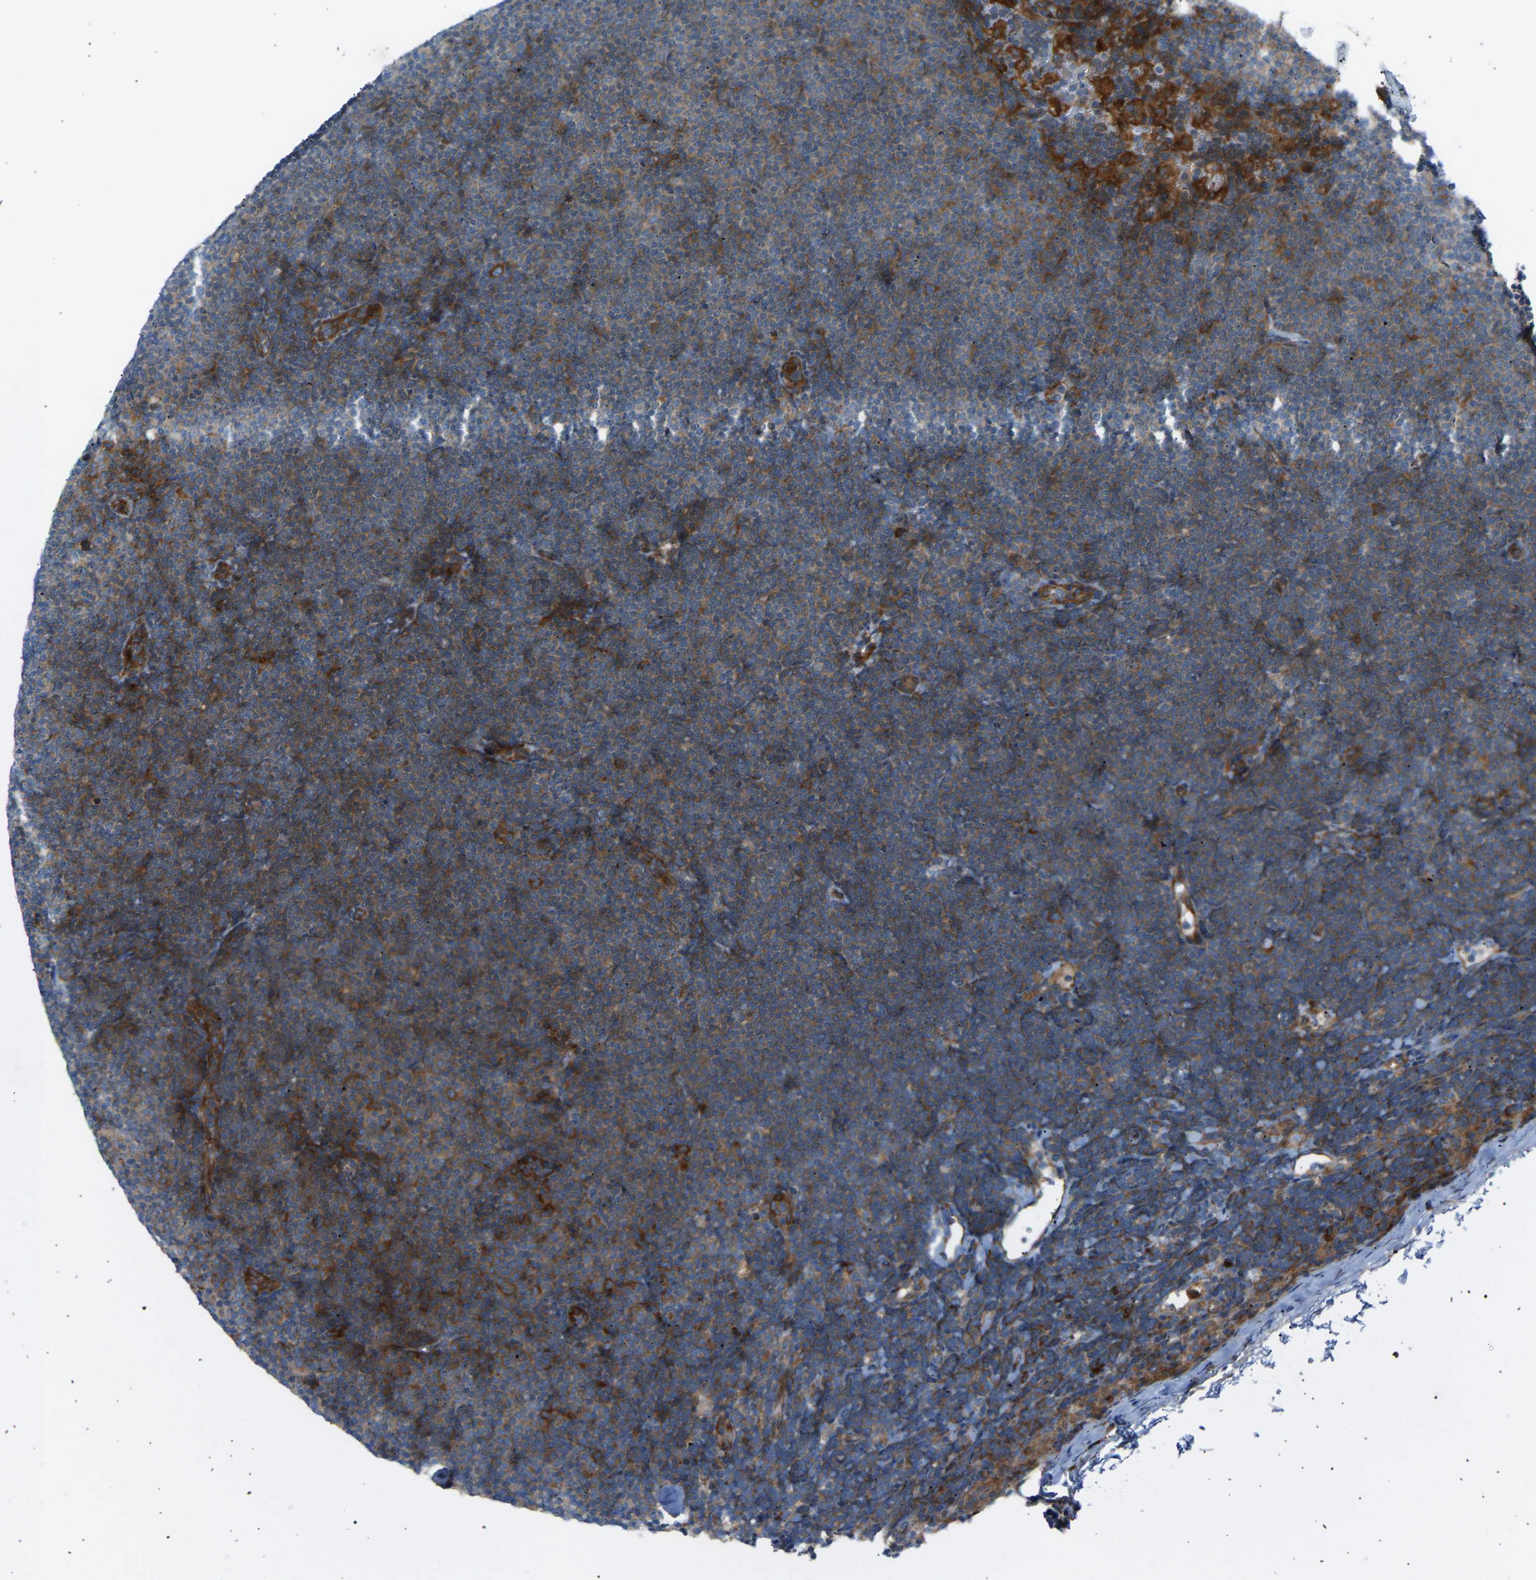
{"staining": {"intensity": "strong", "quantity": ">75%", "location": "cytoplasmic/membranous"}, "tissue": "lymphoma", "cell_type": "Tumor cells", "image_type": "cancer", "snomed": [{"axis": "morphology", "description": "Malignant lymphoma, non-Hodgkin's type, Low grade"}, {"axis": "topography", "description": "Lymph node"}], "caption": "The micrograph shows immunohistochemical staining of lymphoma. There is strong cytoplasmic/membranous positivity is appreciated in about >75% of tumor cells. (IHC, brightfield microscopy, high magnification).", "gene": "VPS41", "patient": {"sex": "female", "age": 53}}